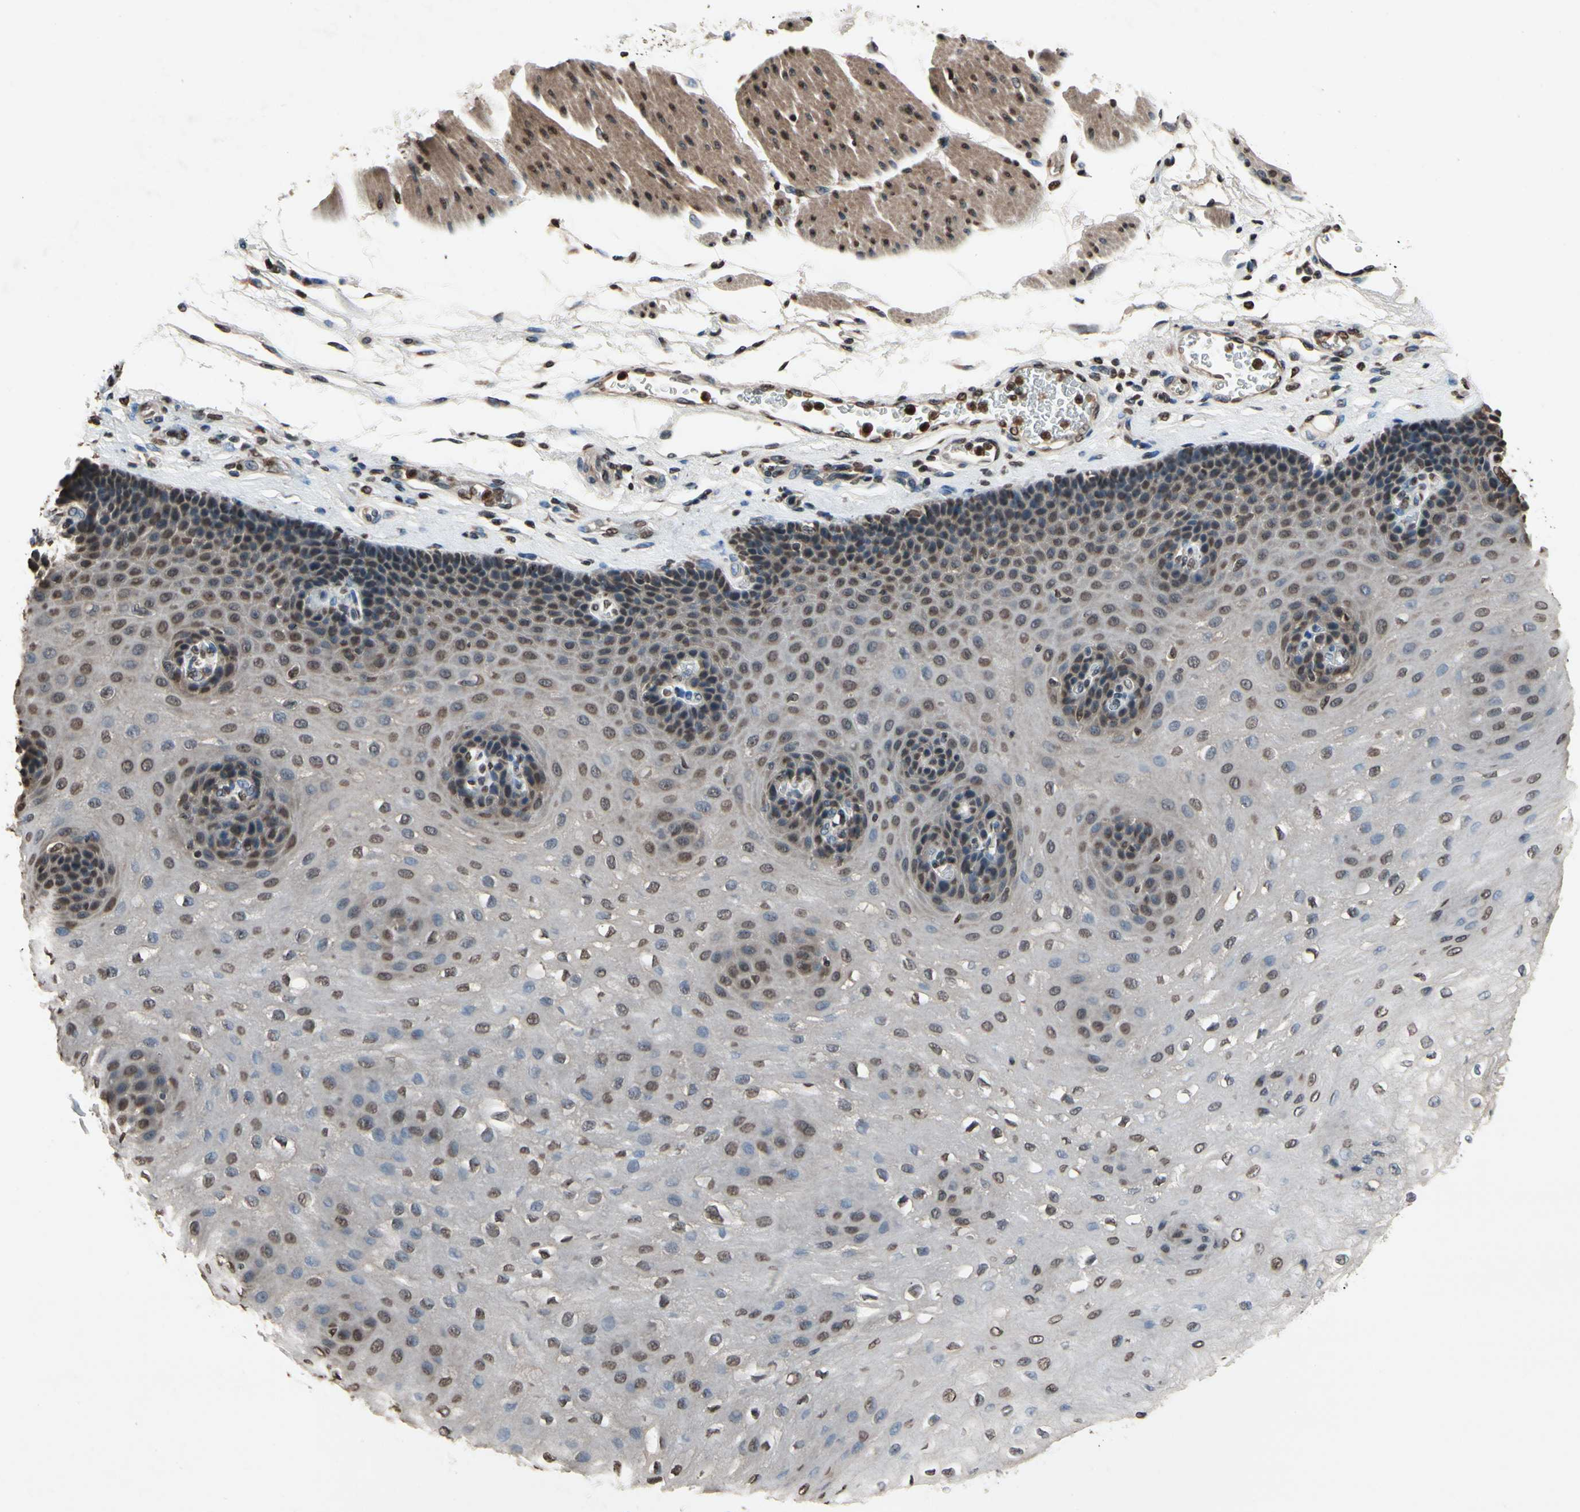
{"staining": {"intensity": "strong", "quantity": "25%-75%", "location": "nuclear"}, "tissue": "esophagus", "cell_type": "Squamous epithelial cells", "image_type": "normal", "snomed": [{"axis": "morphology", "description": "Normal tissue, NOS"}, {"axis": "topography", "description": "Esophagus"}], "caption": "Immunohistochemistry (IHC) of unremarkable human esophagus demonstrates high levels of strong nuclear positivity in approximately 25%-75% of squamous epithelial cells.", "gene": "HIPK2", "patient": {"sex": "female", "age": 72}}